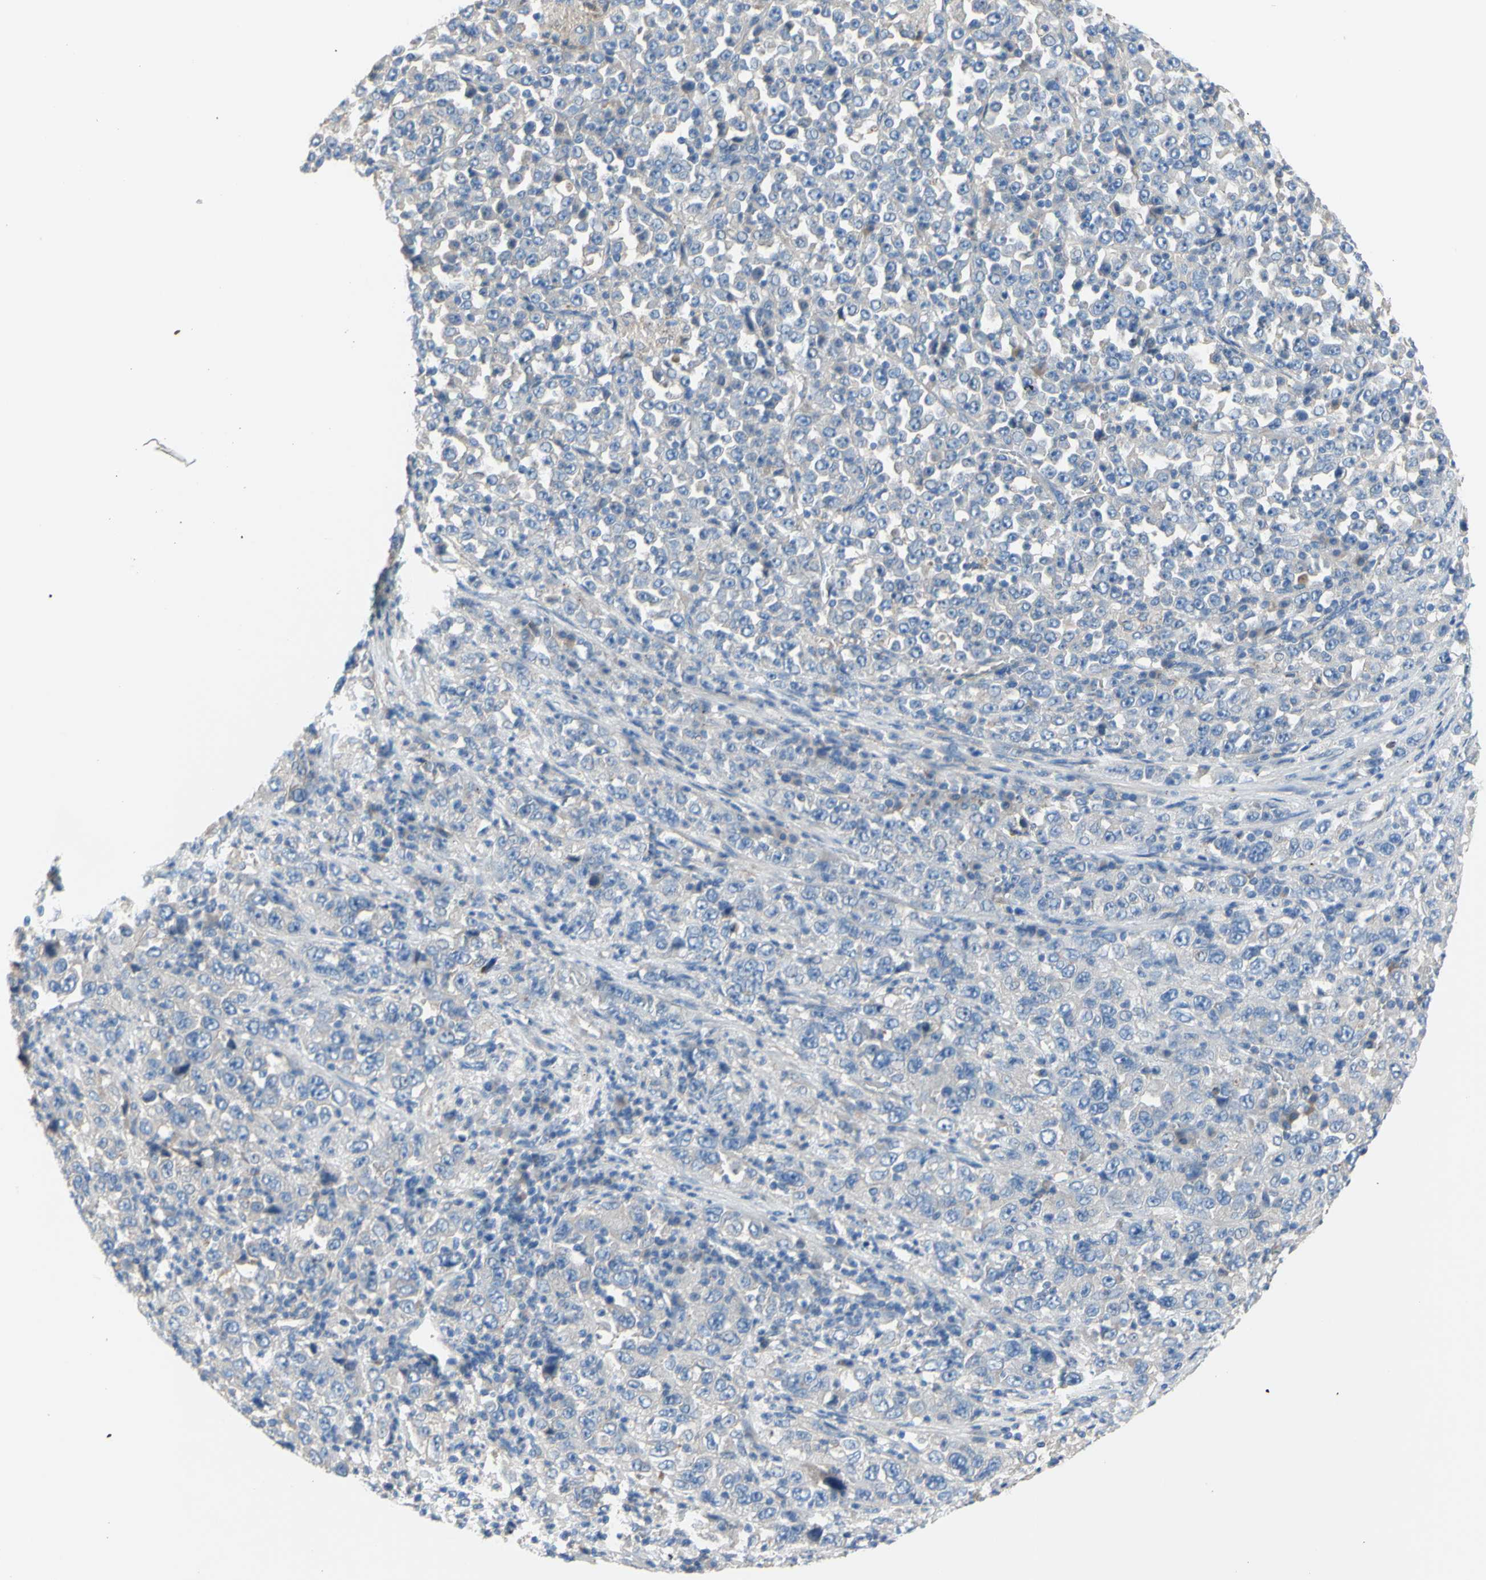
{"staining": {"intensity": "negative", "quantity": "none", "location": "none"}, "tissue": "stomach cancer", "cell_type": "Tumor cells", "image_type": "cancer", "snomed": [{"axis": "morphology", "description": "Normal tissue, NOS"}, {"axis": "morphology", "description": "Adenocarcinoma, NOS"}, {"axis": "topography", "description": "Stomach, upper"}, {"axis": "topography", "description": "Stomach"}], "caption": "Tumor cells are negative for brown protein staining in adenocarcinoma (stomach). (DAB immunohistochemistry (IHC) with hematoxylin counter stain).", "gene": "TMEM59L", "patient": {"sex": "male", "age": 59}}